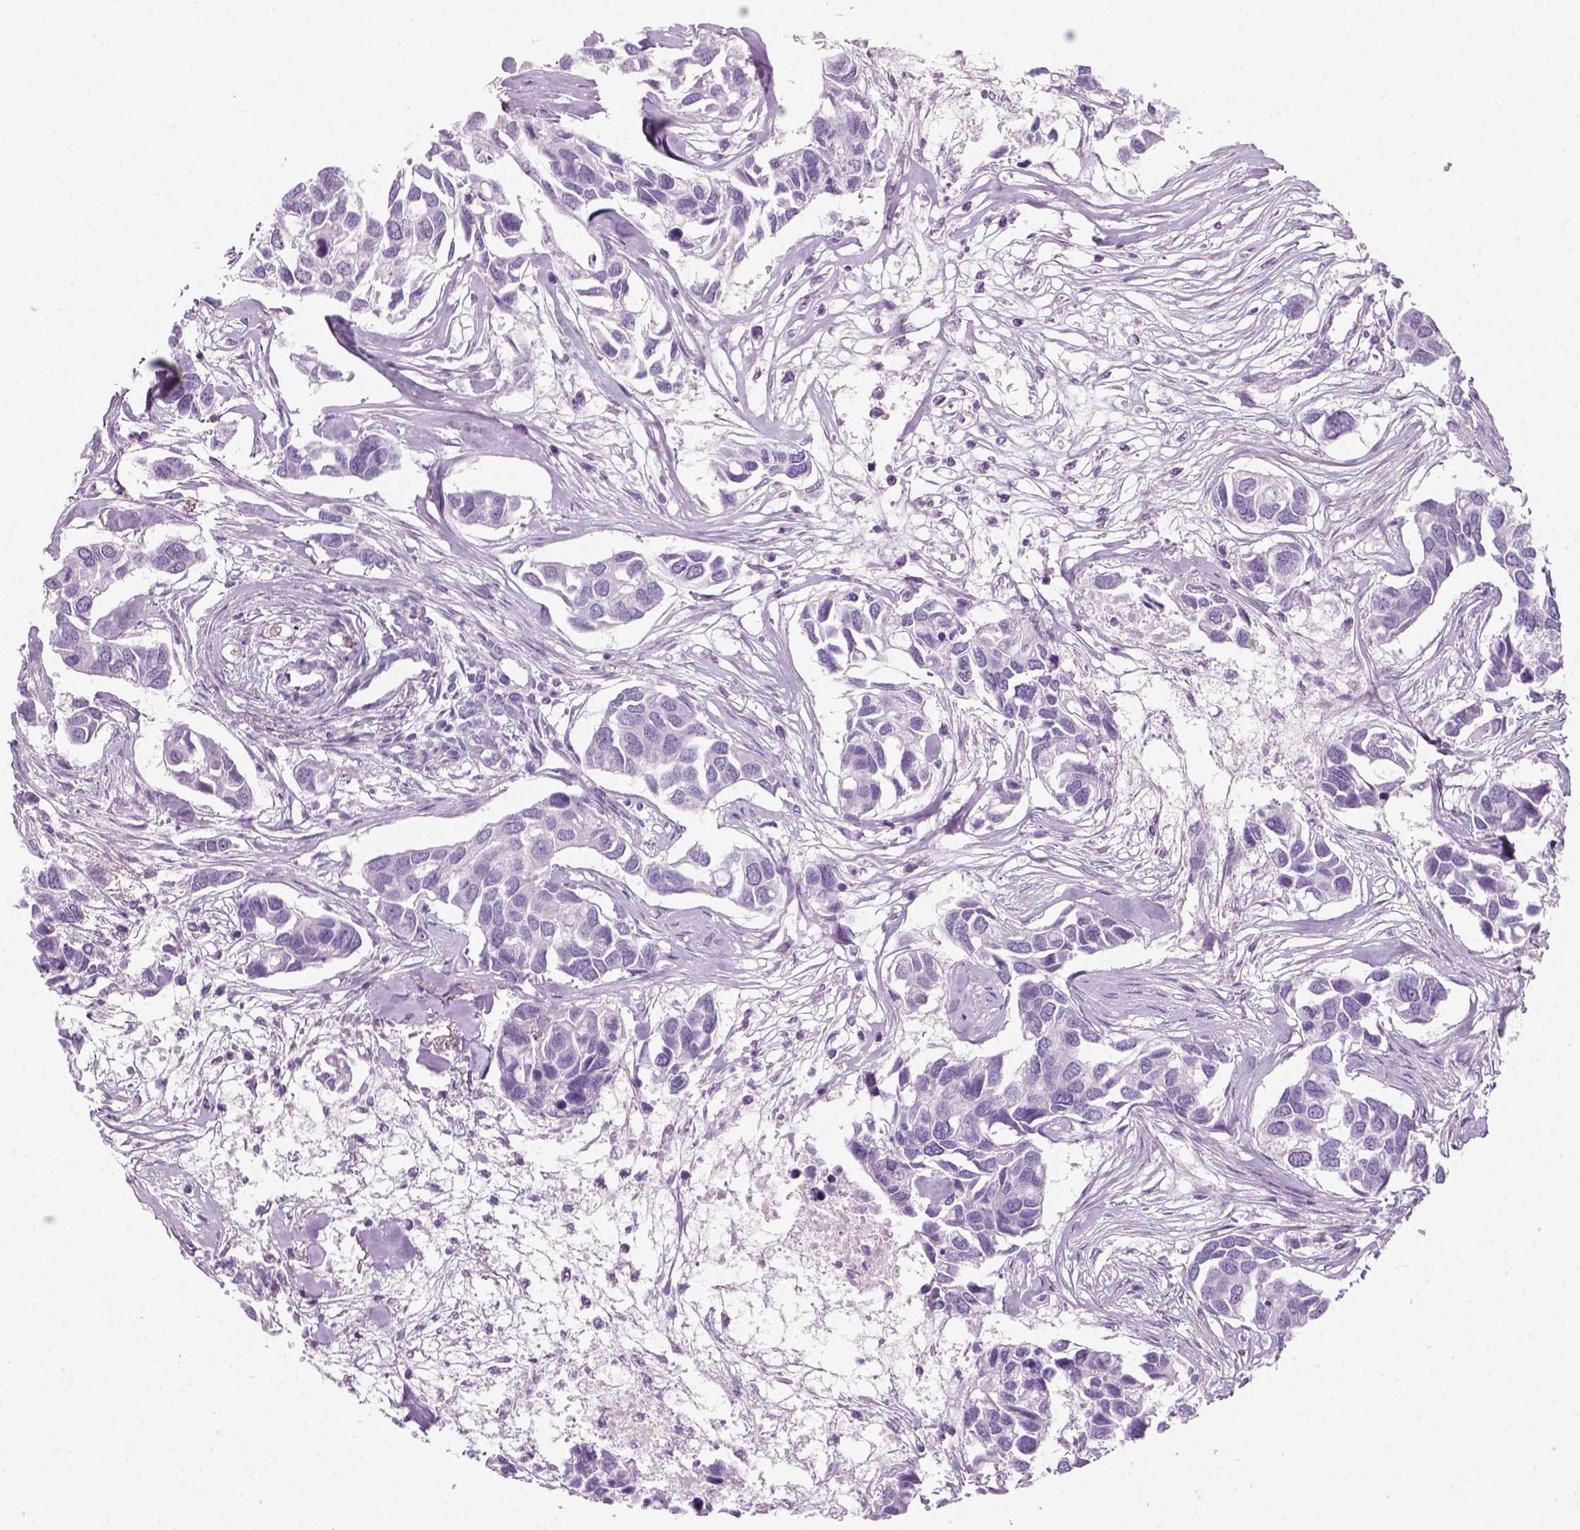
{"staining": {"intensity": "negative", "quantity": "none", "location": "none"}, "tissue": "breast cancer", "cell_type": "Tumor cells", "image_type": "cancer", "snomed": [{"axis": "morphology", "description": "Duct carcinoma"}, {"axis": "topography", "description": "Breast"}], "caption": "Tumor cells are negative for brown protein staining in breast cancer (intraductal carcinoma).", "gene": "KRTAP11-1", "patient": {"sex": "female", "age": 83}}